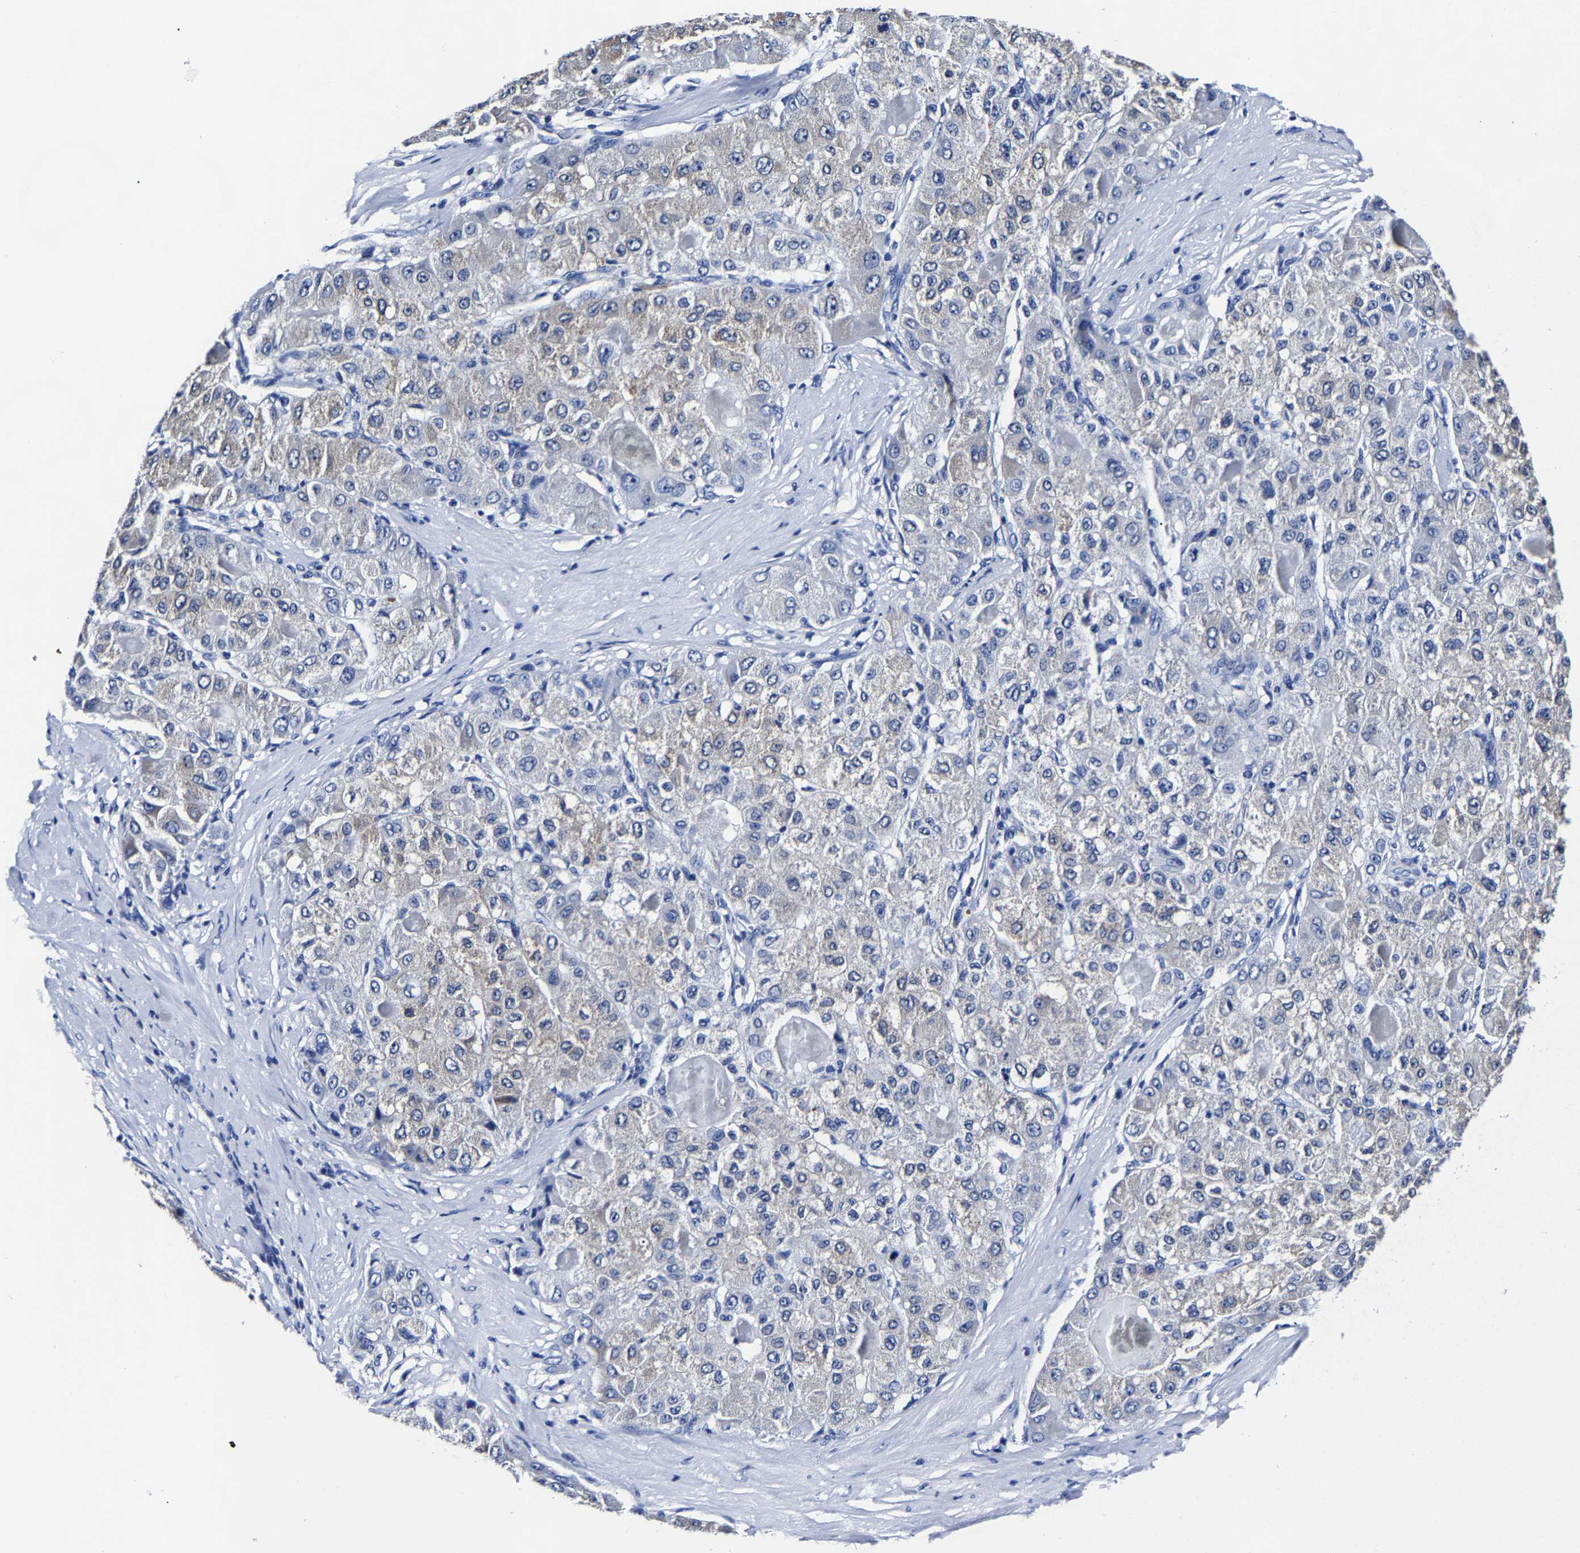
{"staining": {"intensity": "weak", "quantity": "<25%", "location": "cytoplasmic/membranous"}, "tissue": "liver cancer", "cell_type": "Tumor cells", "image_type": "cancer", "snomed": [{"axis": "morphology", "description": "Carcinoma, Hepatocellular, NOS"}, {"axis": "topography", "description": "Liver"}], "caption": "Immunohistochemistry (IHC) photomicrograph of neoplastic tissue: liver cancer stained with DAB (3,3'-diaminobenzidine) shows no significant protein expression in tumor cells. Brightfield microscopy of immunohistochemistry stained with DAB (brown) and hematoxylin (blue), captured at high magnification.", "gene": "CPA2", "patient": {"sex": "male", "age": 80}}